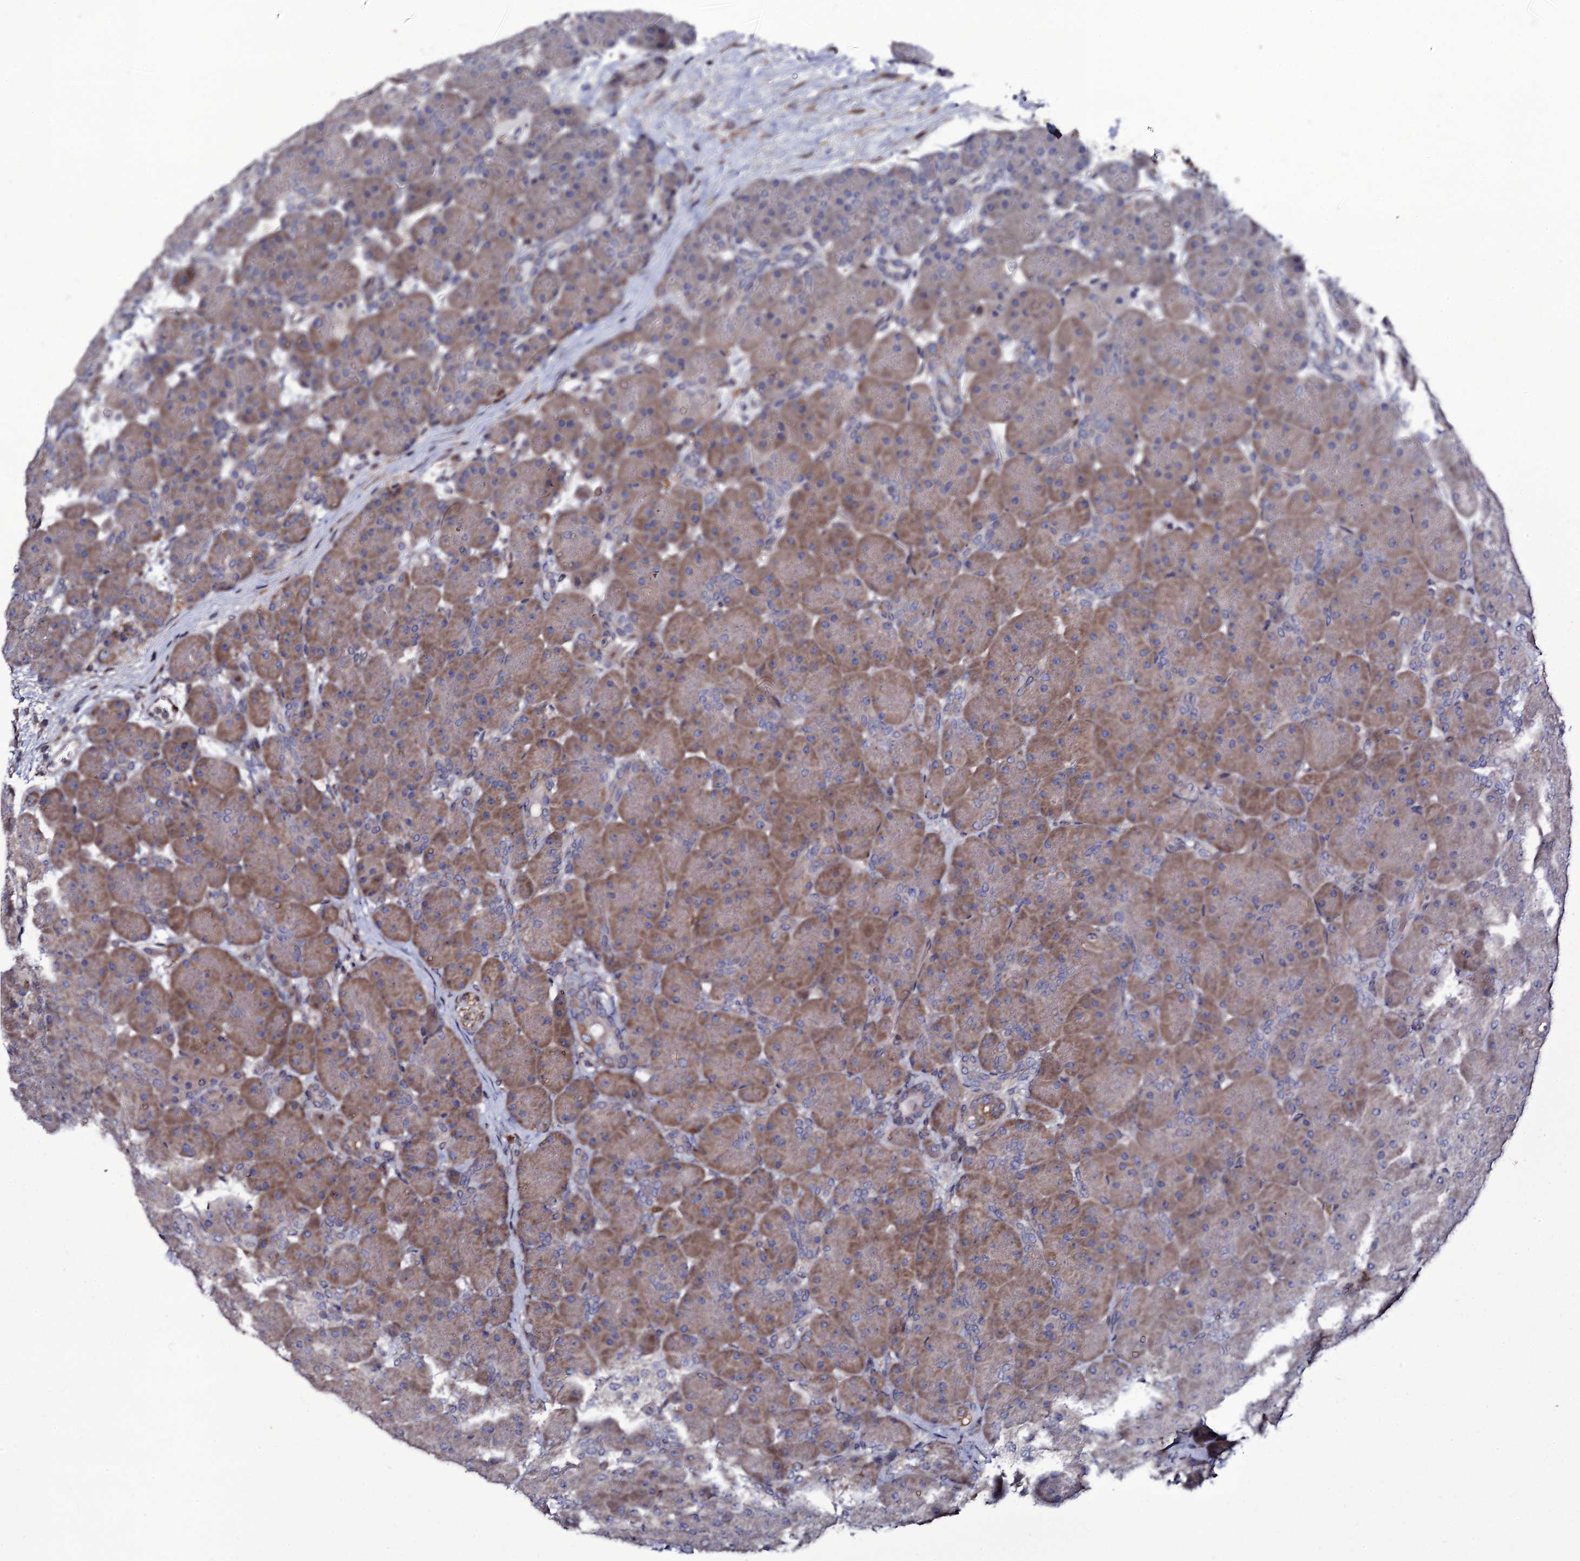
{"staining": {"intensity": "moderate", "quantity": ">75%", "location": "cytoplasmic/membranous"}, "tissue": "pancreas", "cell_type": "Exocrine glandular cells", "image_type": "normal", "snomed": [{"axis": "morphology", "description": "Normal tissue, NOS"}, {"axis": "topography", "description": "Pancreas"}], "caption": "A brown stain highlights moderate cytoplasmic/membranous expression of a protein in exocrine glandular cells of normal human pancreas. Using DAB (brown) and hematoxylin (blue) stains, captured at high magnification using brightfield microscopy.", "gene": "TTC23", "patient": {"sex": "male", "age": 66}}